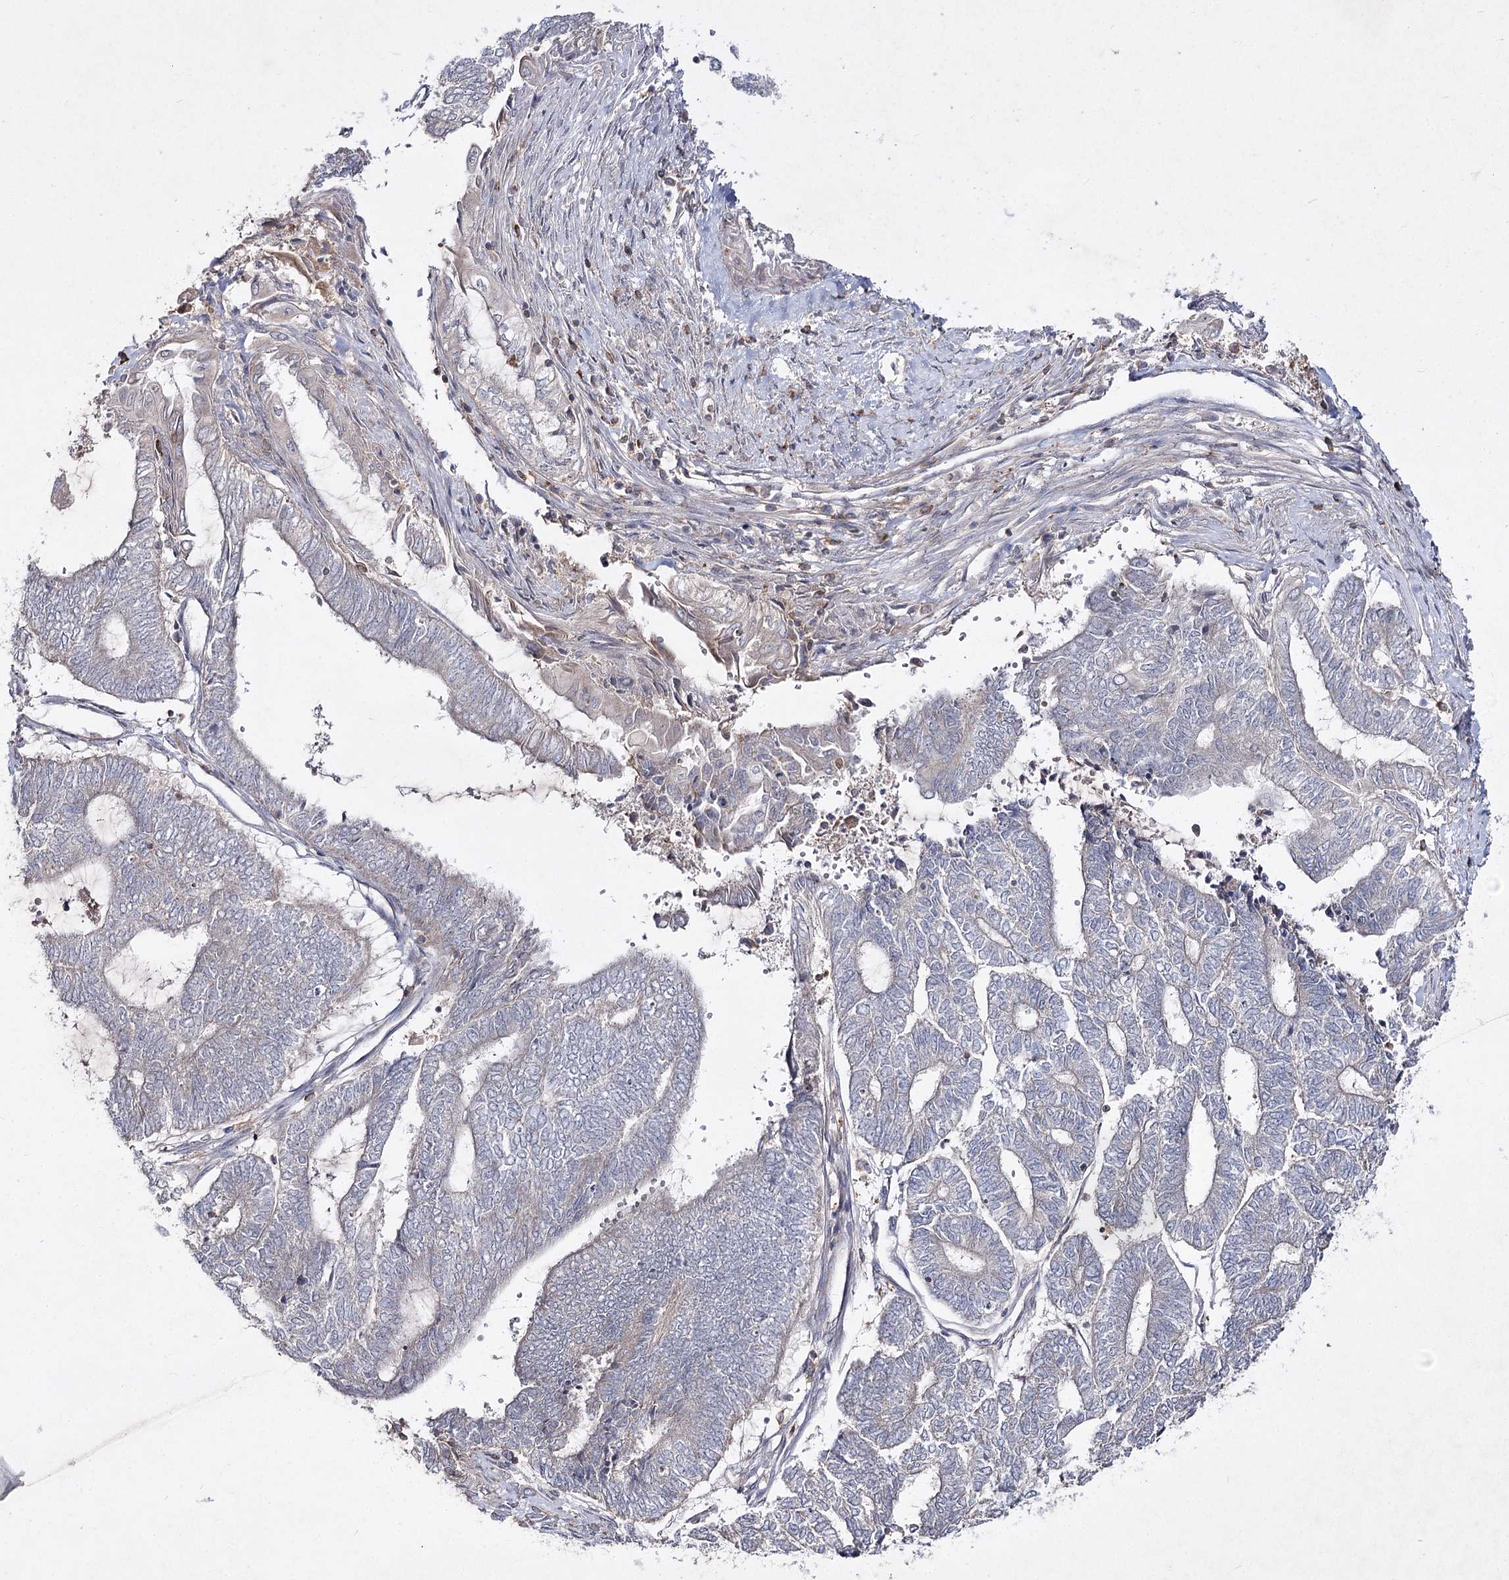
{"staining": {"intensity": "negative", "quantity": "none", "location": "none"}, "tissue": "endometrial cancer", "cell_type": "Tumor cells", "image_type": "cancer", "snomed": [{"axis": "morphology", "description": "Adenocarcinoma, NOS"}, {"axis": "topography", "description": "Uterus"}, {"axis": "topography", "description": "Endometrium"}], "caption": "Immunohistochemistry of endometrial cancer reveals no positivity in tumor cells.", "gene": "CIB2", "patient": {"sex": "female", "age": 70}}